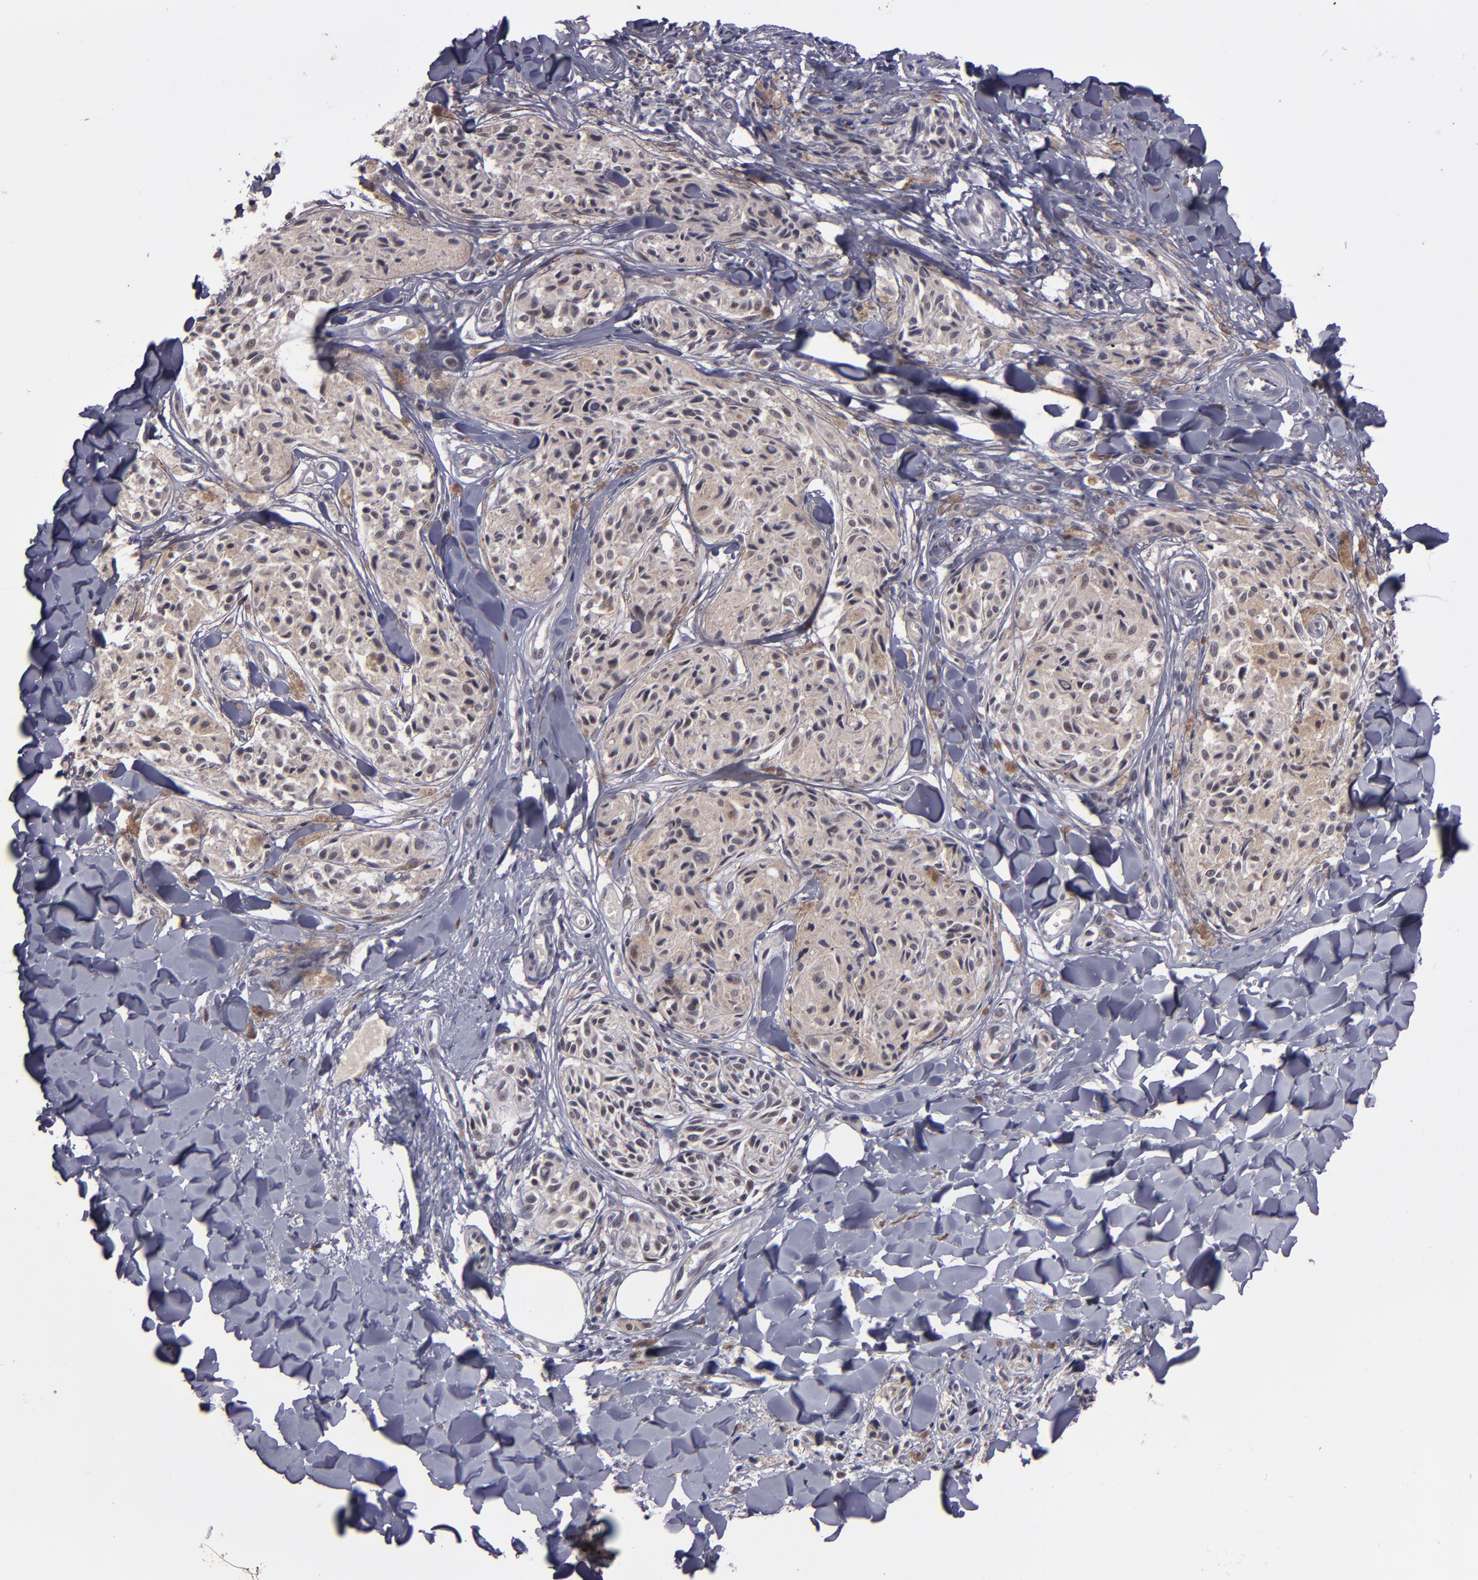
{"staining": {"intensity": "weak", "quantity": ">75%", "location": "cytoplasmic/membranous"}, "tissue": "melanoma", "cell_type": "Tumor cells", "image_type": "cancer", "snomed": [{"axis": "morphology", "description": "Malignant melanoma, Metastatic site"}, {"axis": "topography", "description": "Skin"}], "caption": "DAB (3,3'-diaminobenzidine) immunohistochemical staining of human malignant melanoma (metastatic site) exhibits weak cytoplasmic/membranous protein positivity in approximately >75% of tumor cells. Nuclei are stained in blue.", "gene": "SYP", "patient": {"sex": "female", "age": 66}}